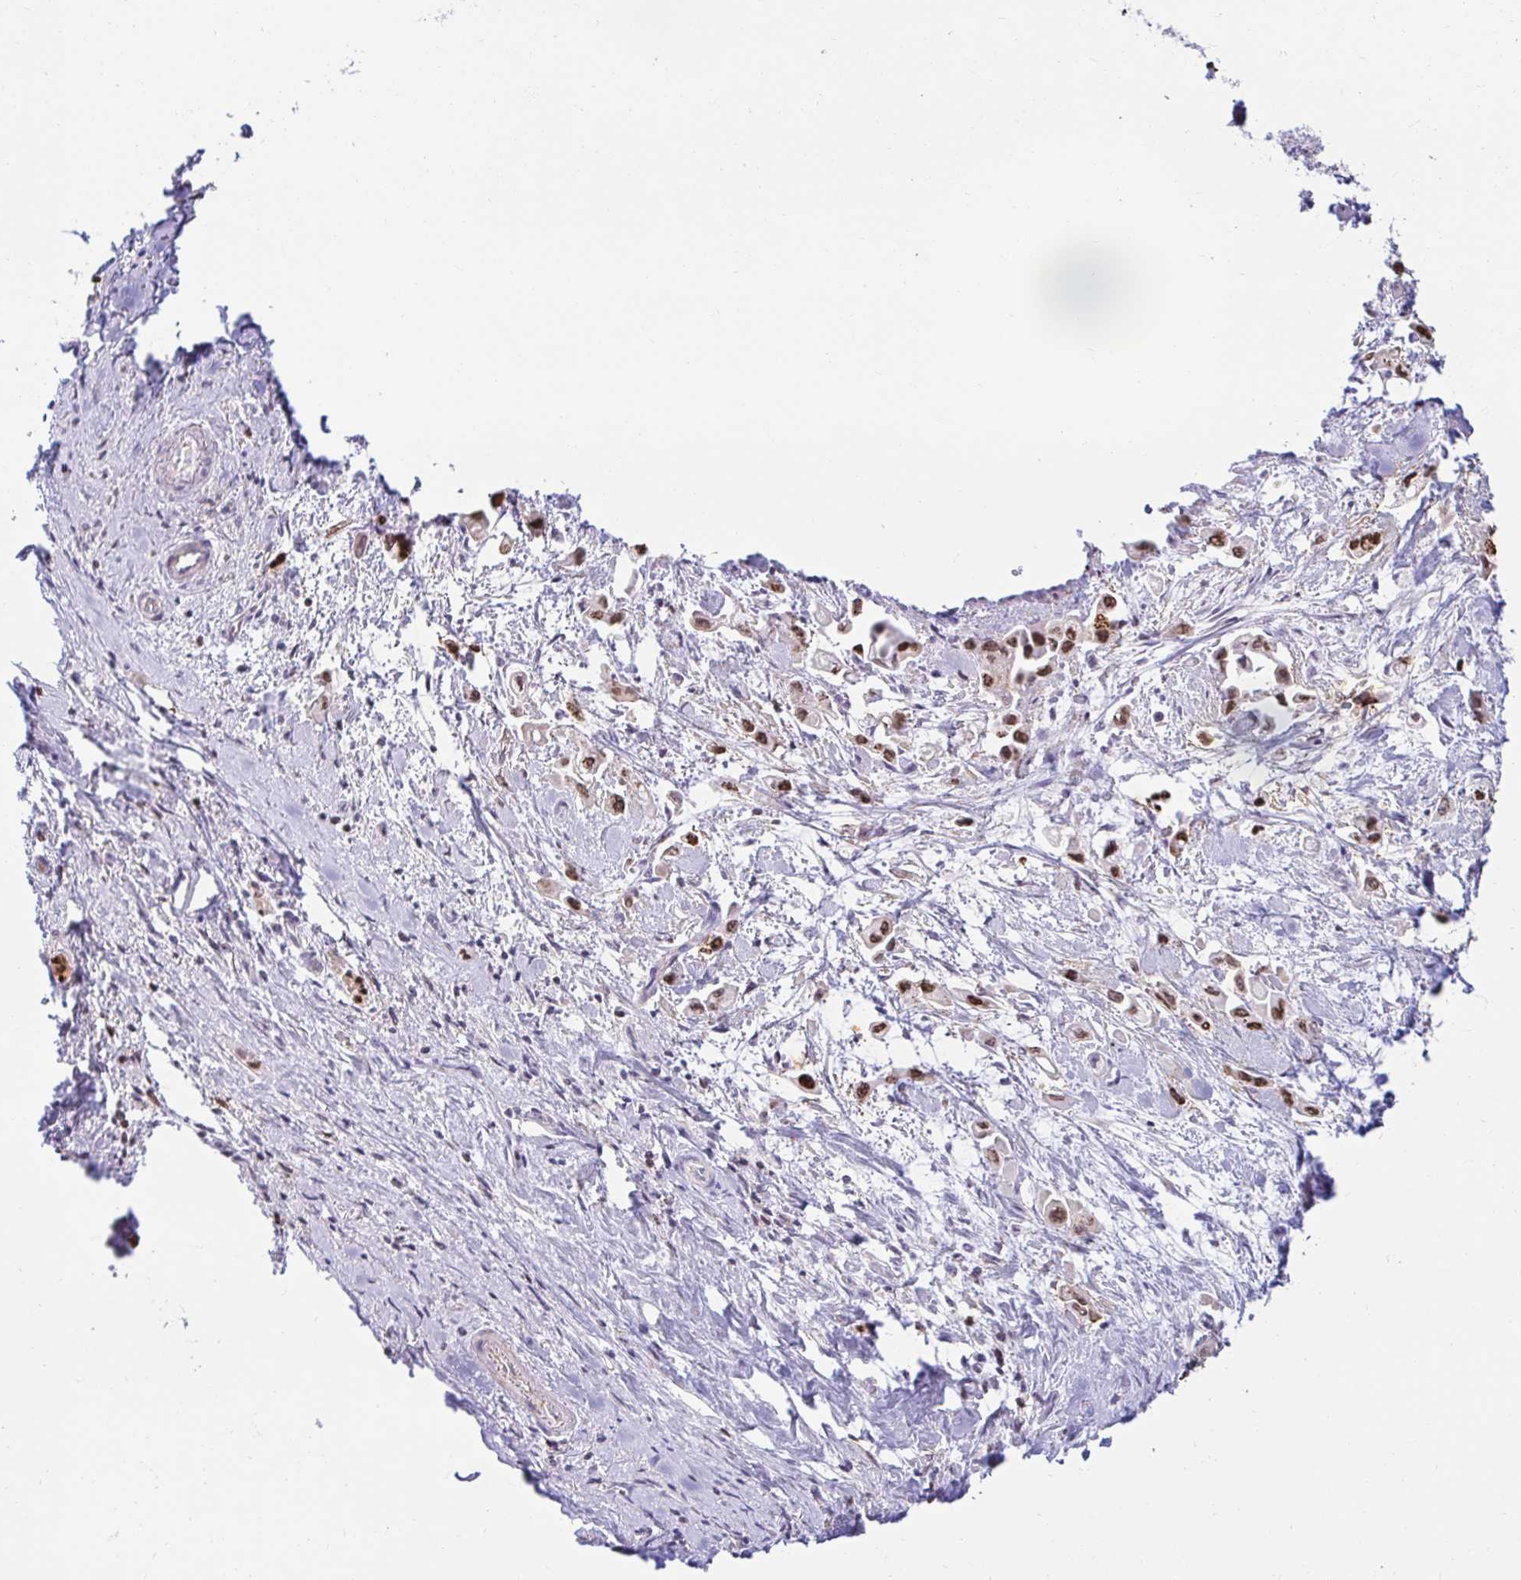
{"staining": {"intensity": "moderate", "quantity": ">75%", "location": "nuclear"}, "tissue": "pancreatic cancer", "cell_type": "Tumor cells", "image_type": "cancer", "snomed": [{"axis": "morphology", "description": "Adenocarcinoma, NOS"}, {"axis": "topography", "description": "Pancreas"}], "caption": "This image reveals immunohistochemistry (IHC) staining of human pancreatic cancer (adenocarcinoma), with medium moderate nuclear positivity in approximately >75% of tumor cells.", "gene": "CAPSL", "patient": {"sex": "female", "age": 66}}